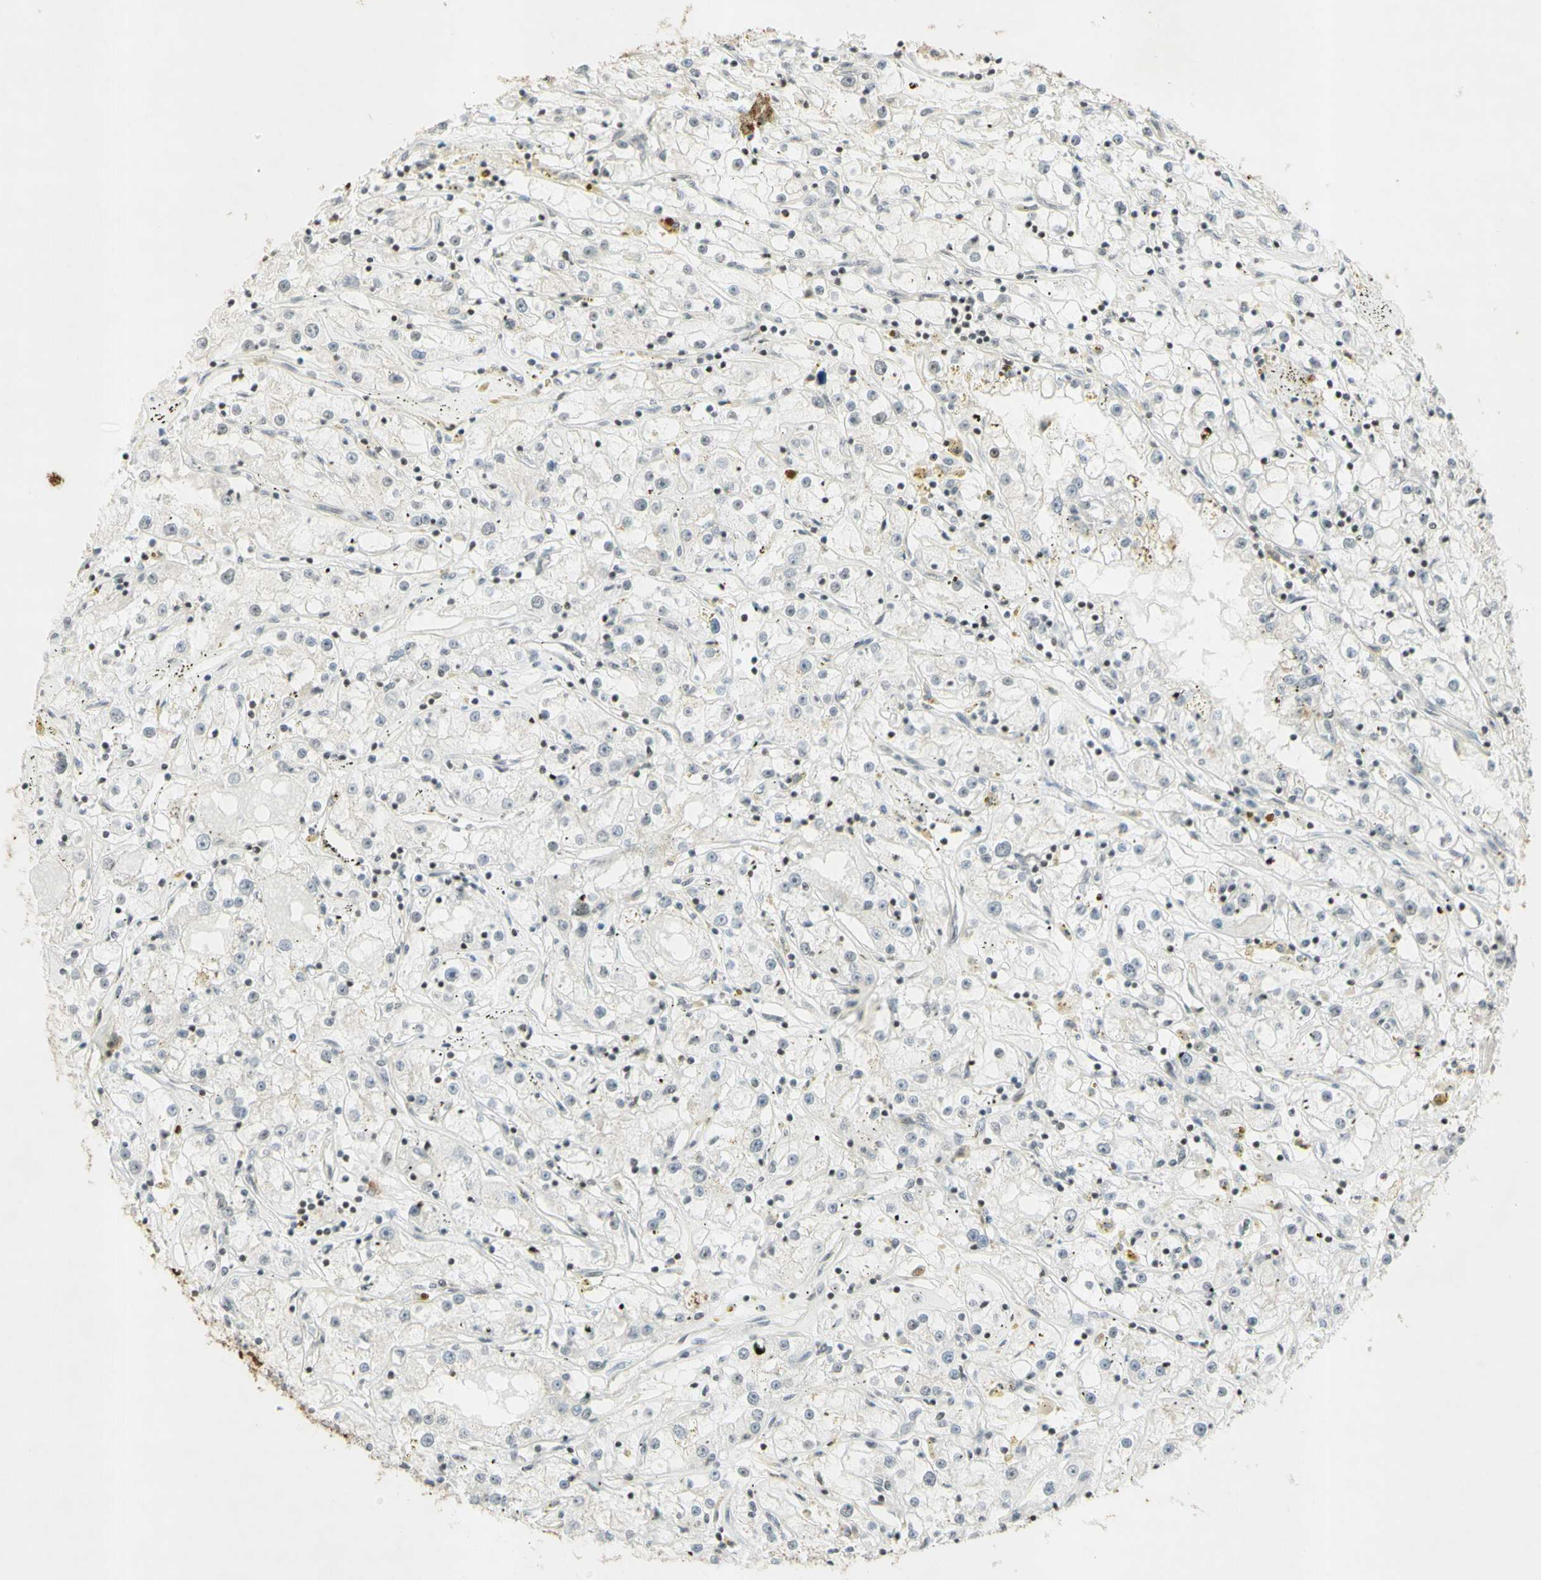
{"staining": {"intensity": "moderate", "quantity": "25%-75%", "location": "nuclear"}, "tissue": "renal cancer", "cell_type": "Tumor cells", "image_type": "cancer", "snomed": [{"axis": "morphology", "description": "Adenocarcinoma, NOS"}, {"axis": "topography", "description": "Kidney"}], "caption": "This histopathology image demonstrates immunohistochemistry (IHC) staining of human adenocarcinoma (renal), with medium moderate nuclear expression in approximately 25%-75% of tumor cells.", "gene": "IRF1", "patient": {"sex": "male", "age": 56}}